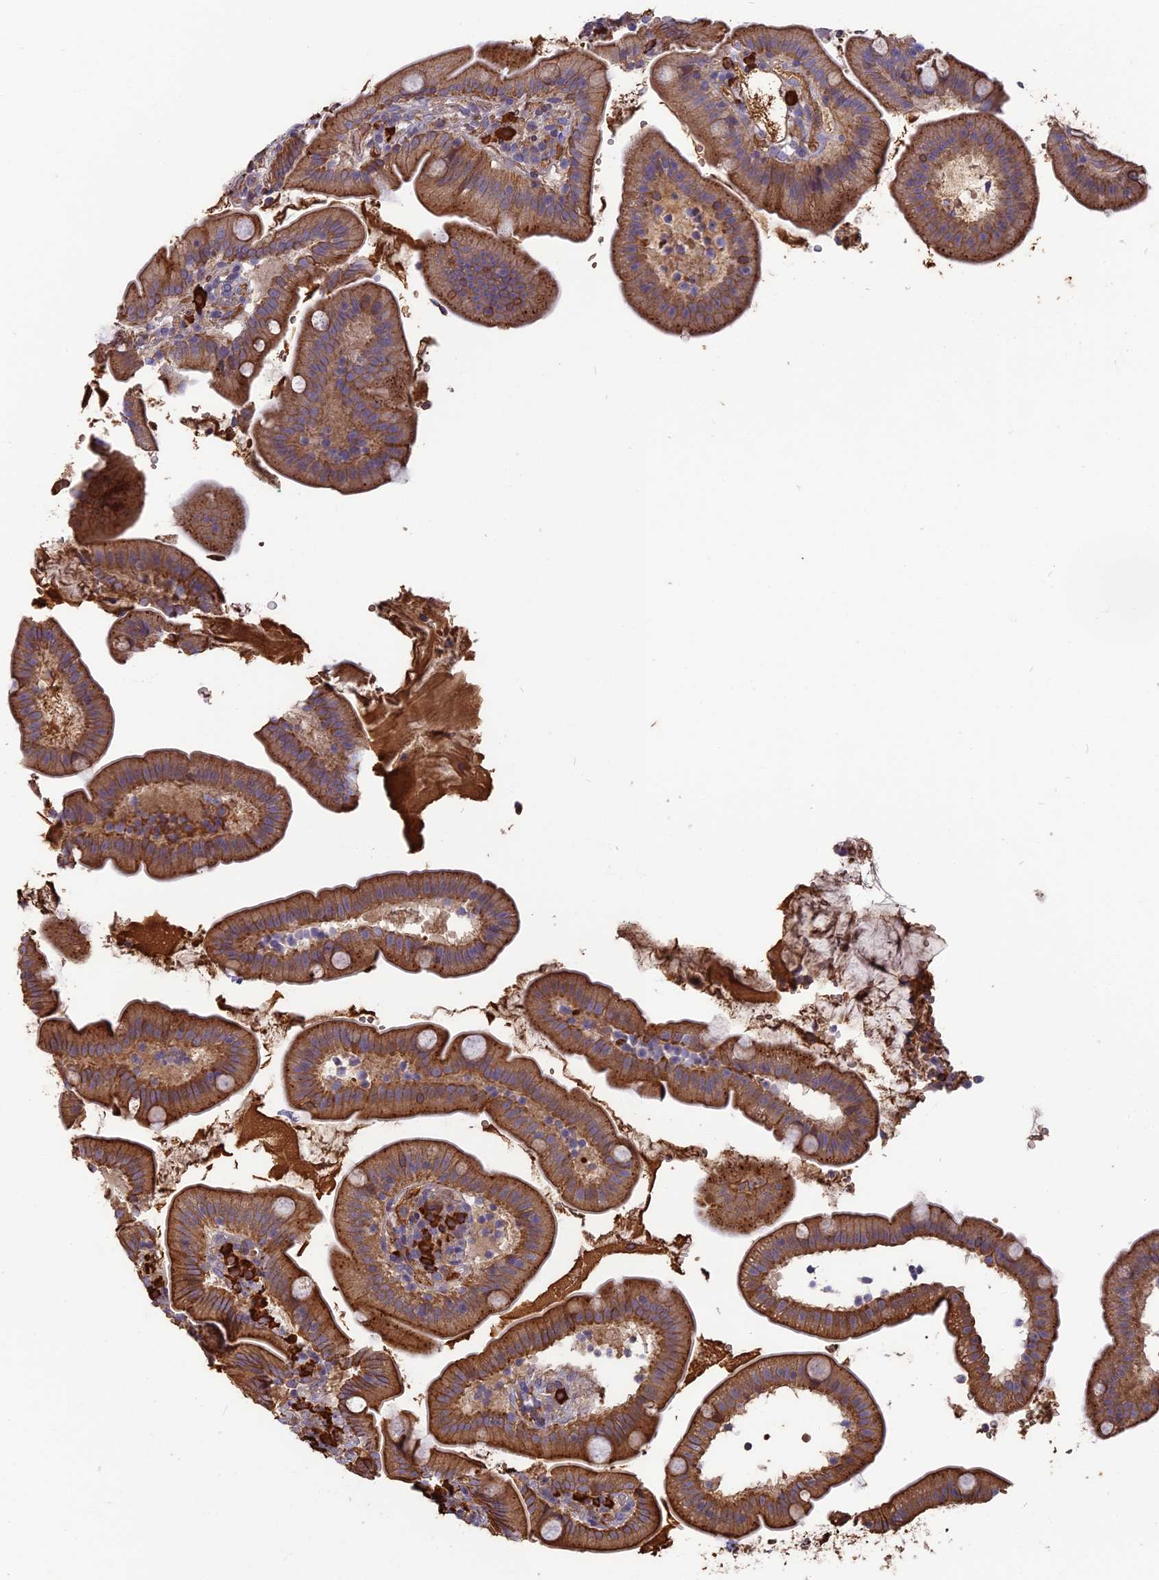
{"staining": {"intensity": "strong", "quantity": ">75%", "location": "cytoplasmic/membranous"}, "tissue": "duodenum", "cell_type": "Glandular cells", "image_type": "normal", "snomed": [{"axis": "morphology", "description": "Normal tissue, NOS"}, {"axis": "topography", "description": "Duodenum"}], "caption": "Unremarkable duodenum demonstrates strong cytoplasmic/membranous staining in approximately >75% of glandular cells, visualized by immunohistochemistry. The protein of interest is shown in brown color, while the nuclei are stained blue.", "gene": "ERMAP", "patient": {"sex": "female", "age": 67}}